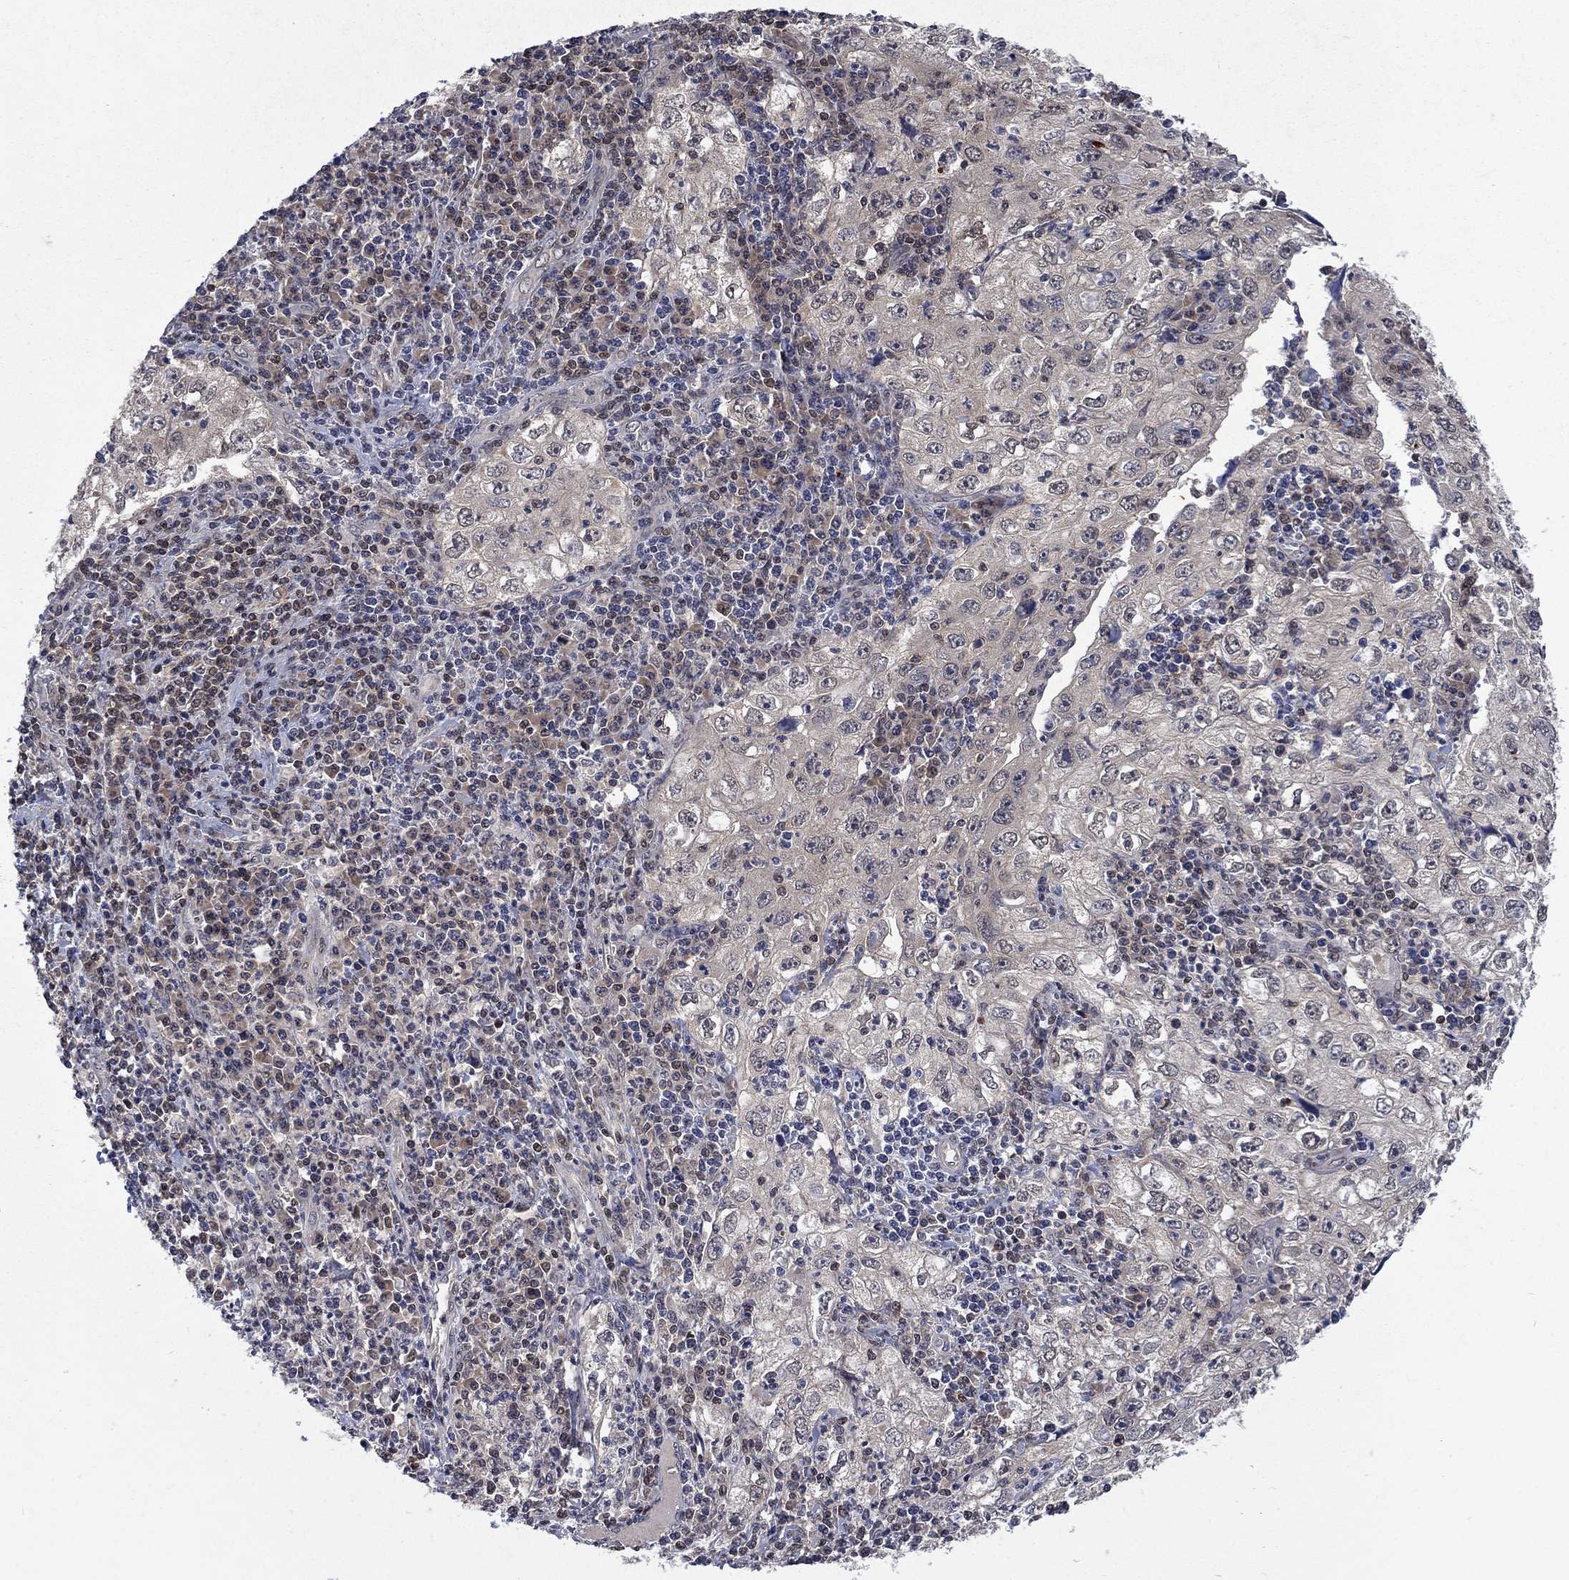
{"staining": {"intensity": "negative", "quantity": "none", "location": "none"}, "tissue": "cervical cancer", "cell_type": "Tumor cells", "image_type": "cancer", "snomed": [{"axis": "morphology", "description": "Squamous cell carcinoma, NOS"}, {"axis": "topography", "description": "Cervix"}], "caption": "An image of cervical cancer stained for a protein reveals no brown staining in tumor cells.", "gene": "IAH1", "patient": {"sex": "female", "age": 24}}